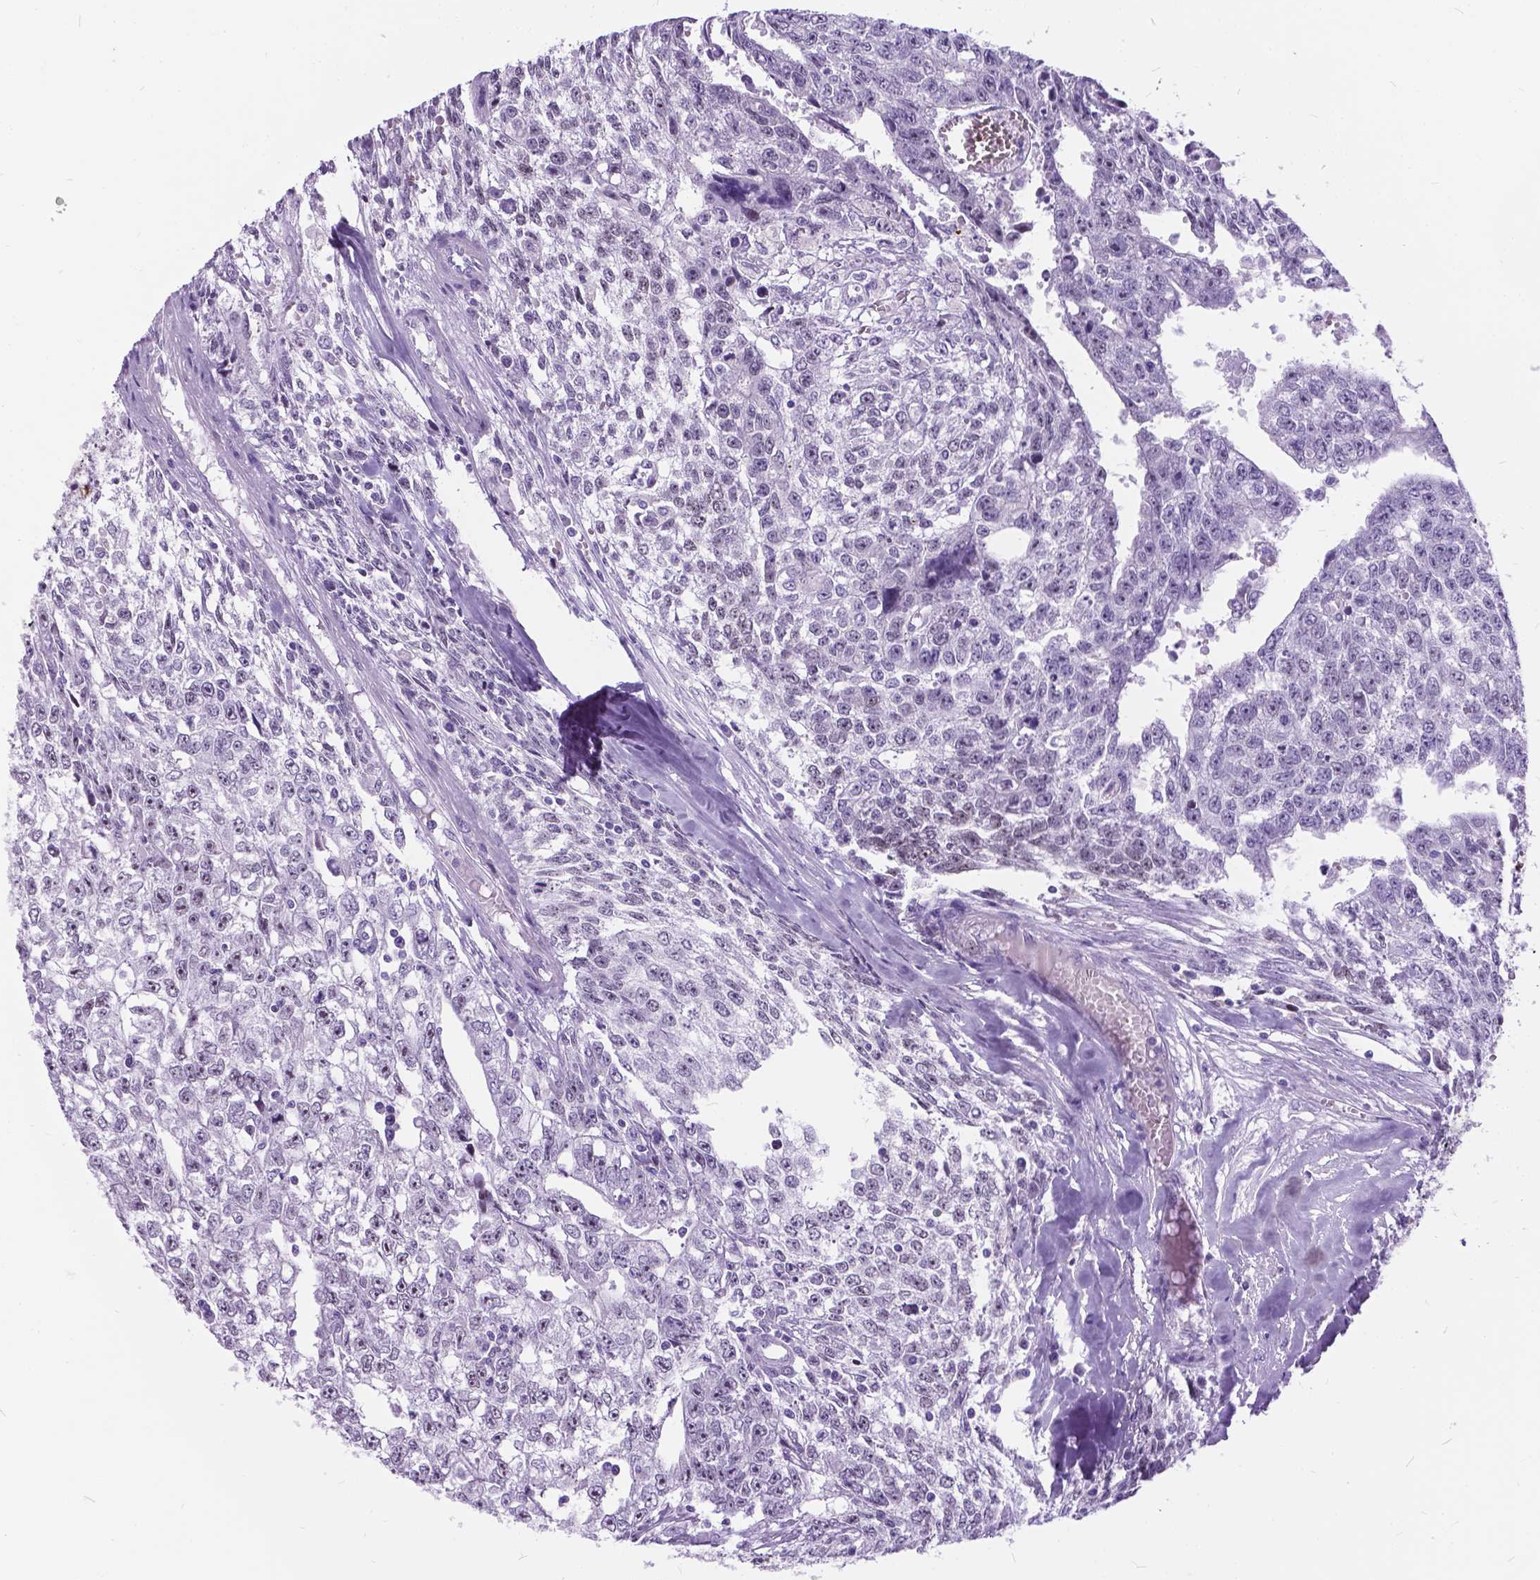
{"staining": {"intensity": "weak", "quantity": "<25%", "location": "nuclear"}, "tissue": "testis cancer", "cell_type": "Tumor cells", "image_type": "cancer", "snomed": [{"axis": "morphology", "description": "Carcinoma, Embryonal, NOS"}, {"axis": "morphology", "description": "Teratoma, malignant, NOS"}, {"axis": "topography", "description": "Testis"}], "caption": "Testis cancer was stained to show a protein in brown. There is no significant positivity in tumor cells.", "gene": "BSND", "patient": {"sex": "male", "age": 24}}